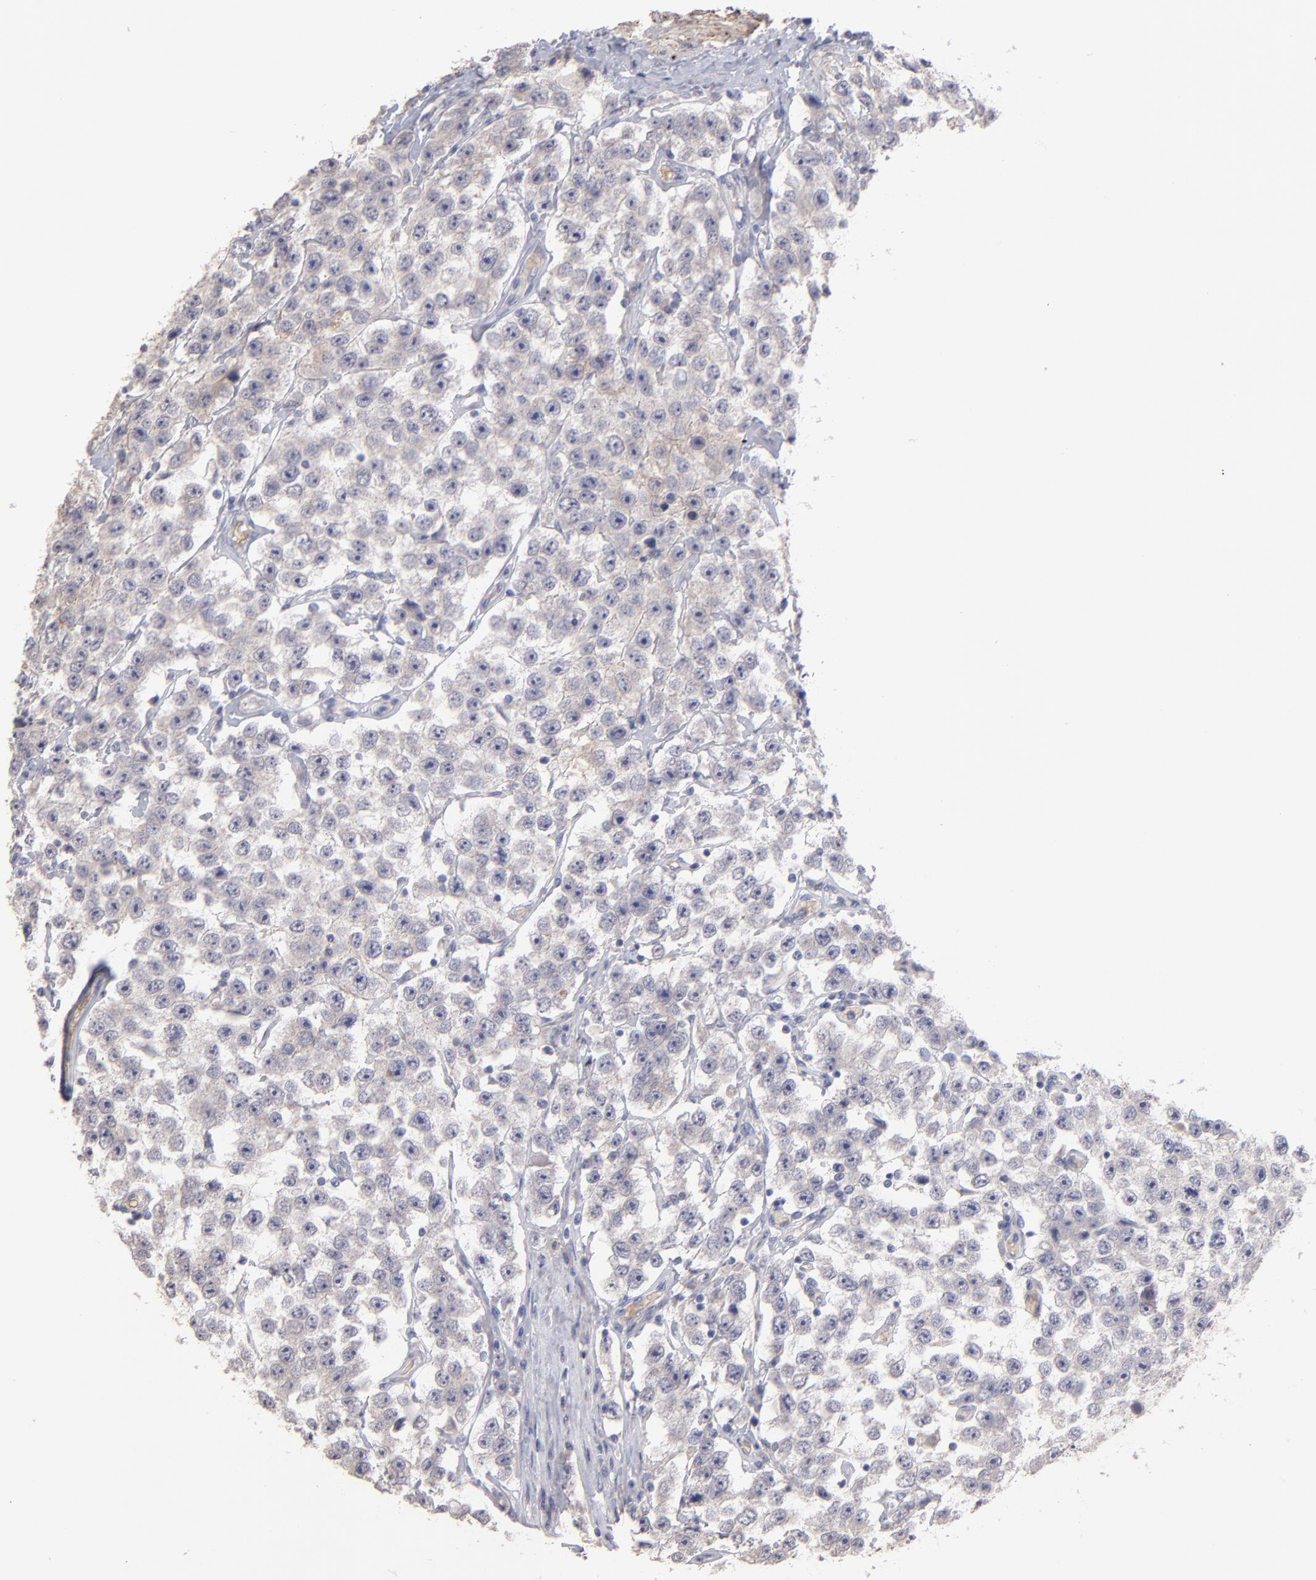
{"staining": {"intensity": "weak", "quantity": ">75%", "location": "cytoplasmic/membranous"}, "tissue": "testis cancer", "cell_type": "Tumor cells", "image_type": "cancer", "snomed": [{"axis": "morphology", "description": "Seminoma, NOS"}, {"axis": "topography", "description": "Testis"}], "caption": "Testis cancer (seminoma) tissue demonstrates weak cytoplasmic/membranous expression in about >75% of tumor cells", "gene": "F13B", "patient": {"sex": "male", "age": 52}}